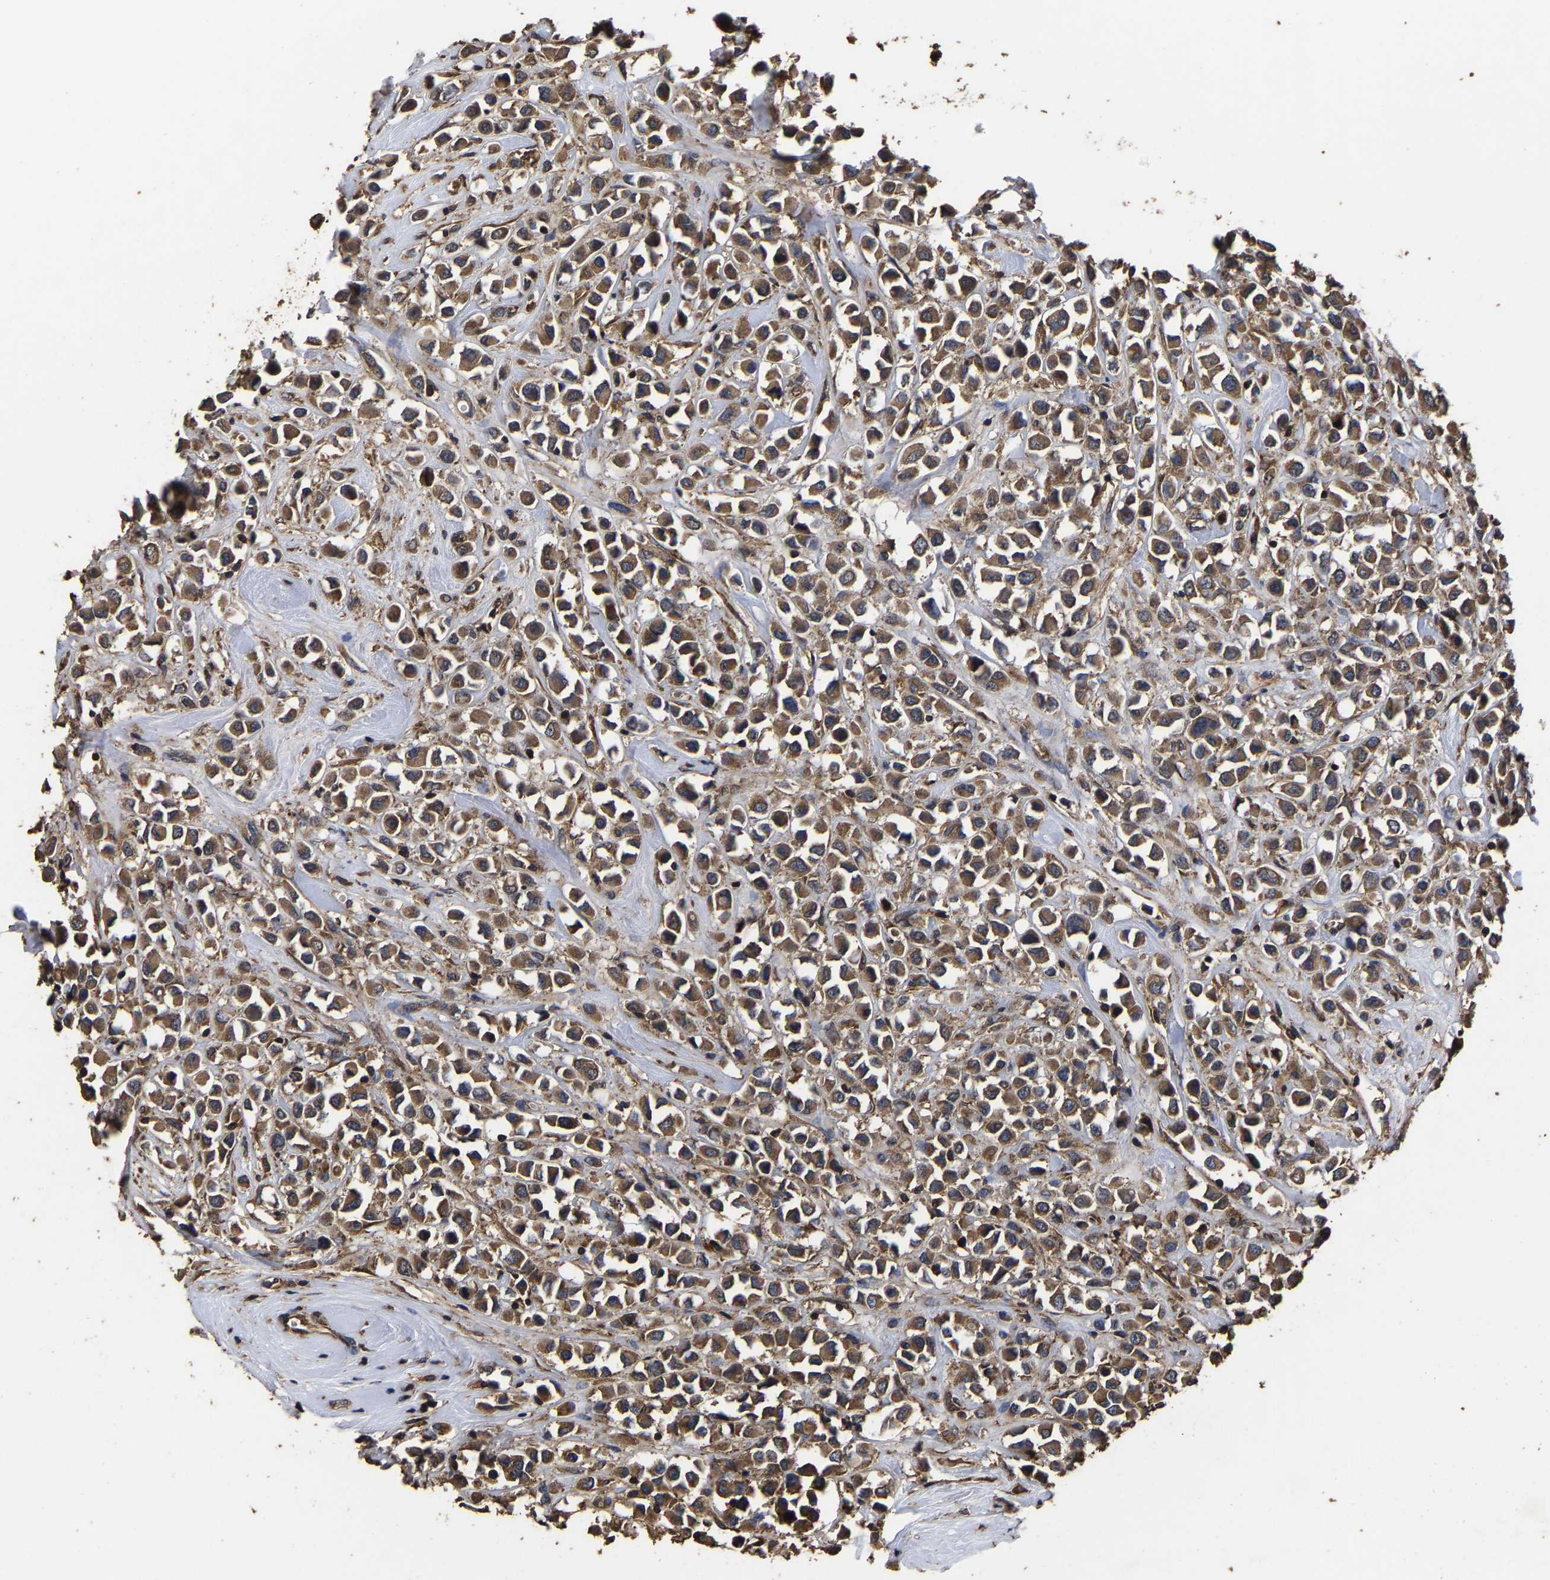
{"staining": {"intensity": "moderate", "quantity": ">75%", "location": "cytoplasmic/membranous"}, "tissue": "breast cancer", "cell_type": "Tumor cells", "image_type": "cancer", "snomed": [{"axis": "morphology", "description": "Duct carcinoma"}, {"axis": "topography", "description": "Breast"}], "caption": "A photomicrograph of human breast infiltrating ductal carcinoma stained for a protein demonstrates moderate cytoplasmic/membranous brown staining in tumor cells.", "gene": "ITCH", "patient": {"sex": "female", "age": 61}}